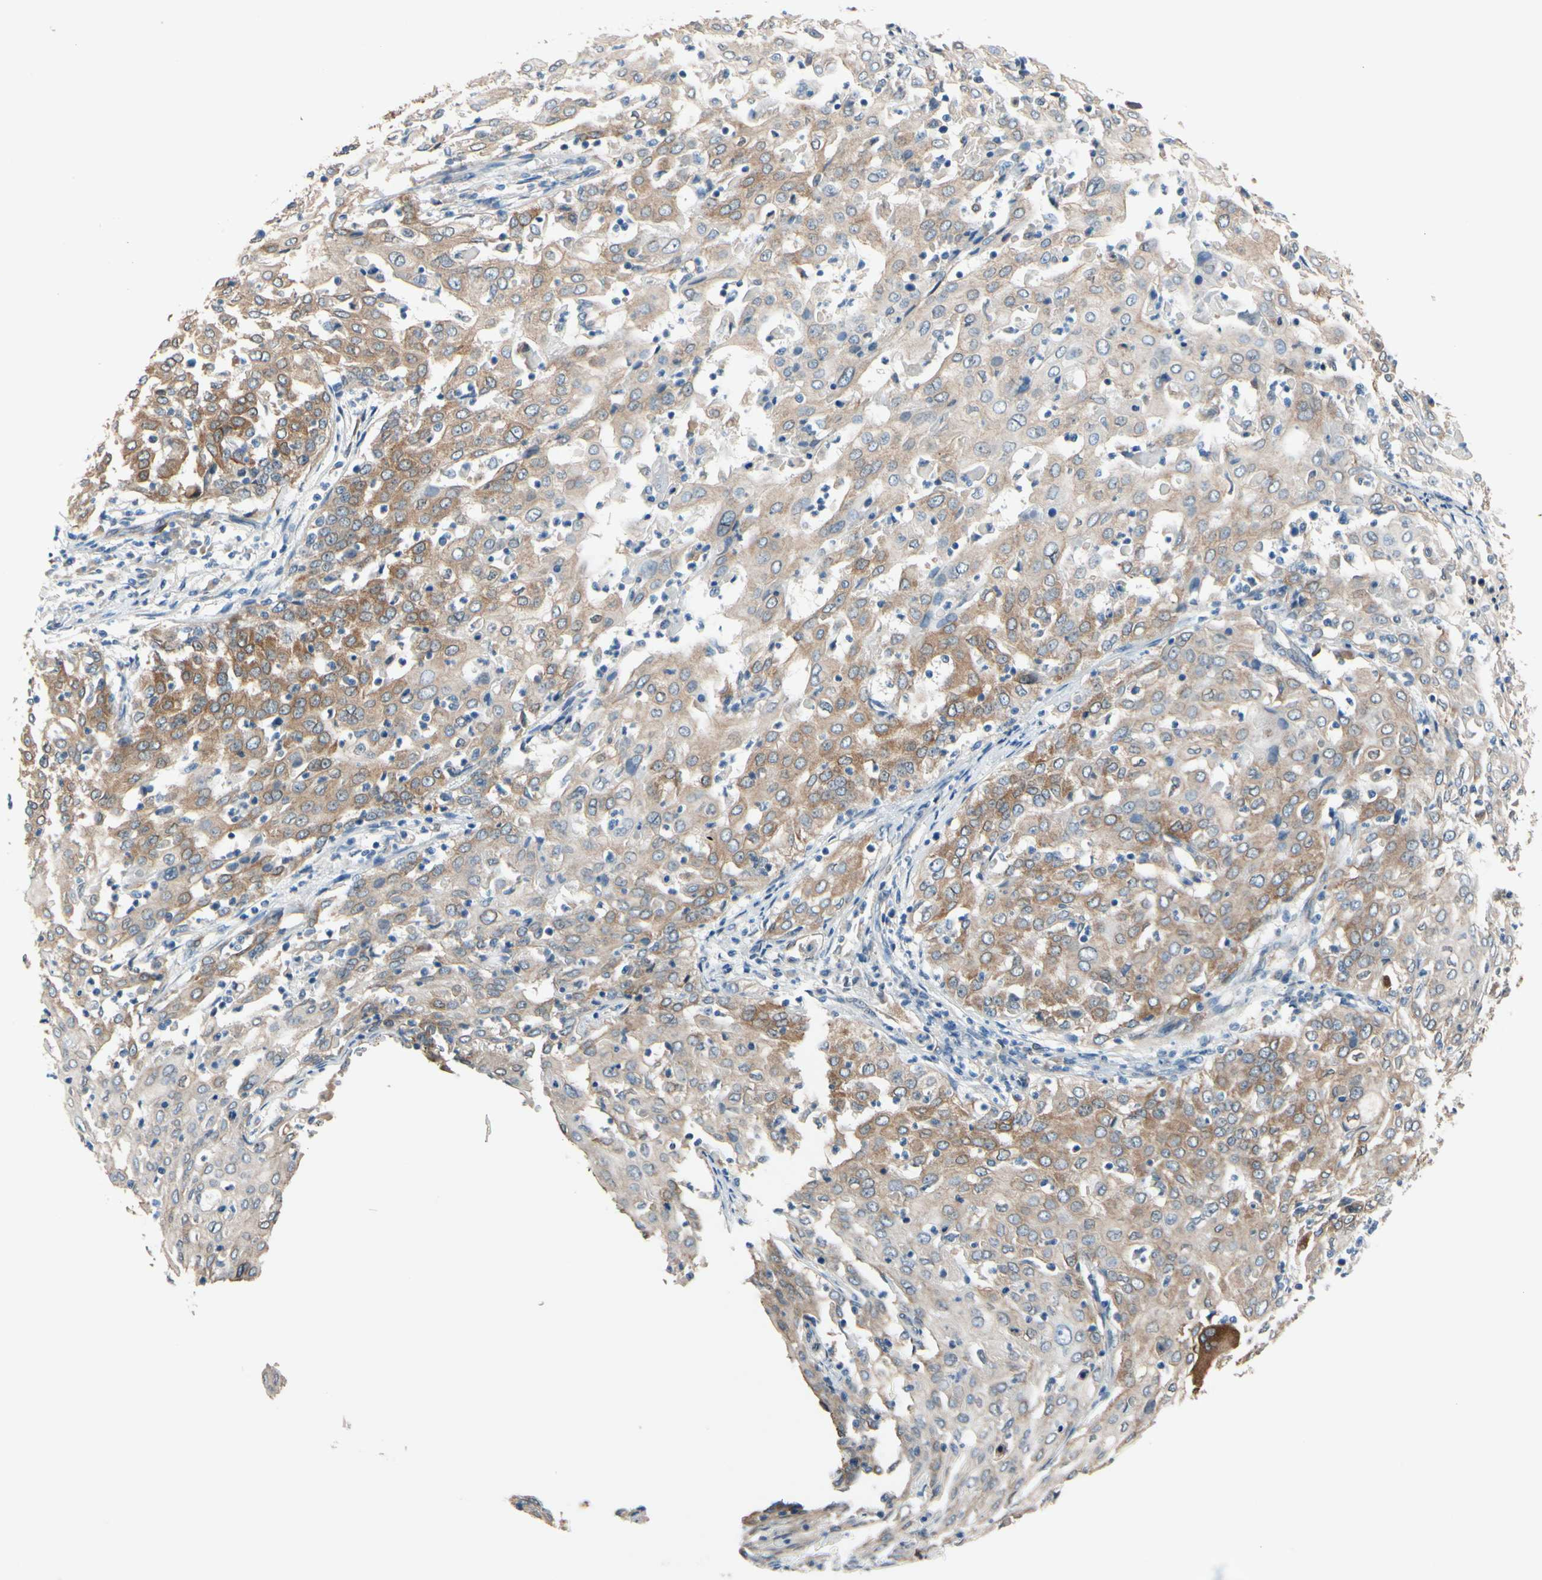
{"staining": {"intensity": "weak", "quantity": ">75%", "location": "cytoplasmic/membranous"}, "tissue": "cervical cancer", "cell_type": "Tumor cells", "image_type": "cancer", "snomed": [{"axis": "morphology", "description": "Squamous cell carcinoma, NOS"}, {"axis": "topography", "description": "Cervix"}], "caption": "A low amount of weak cytoplasmic/membranous staining is present in approximately >75% of tumor cells in cervical cancer (squamous cell carcinoma) tissue.", "gene": "PRXL2A", "patient": {"sex": "female", "age": 39}}